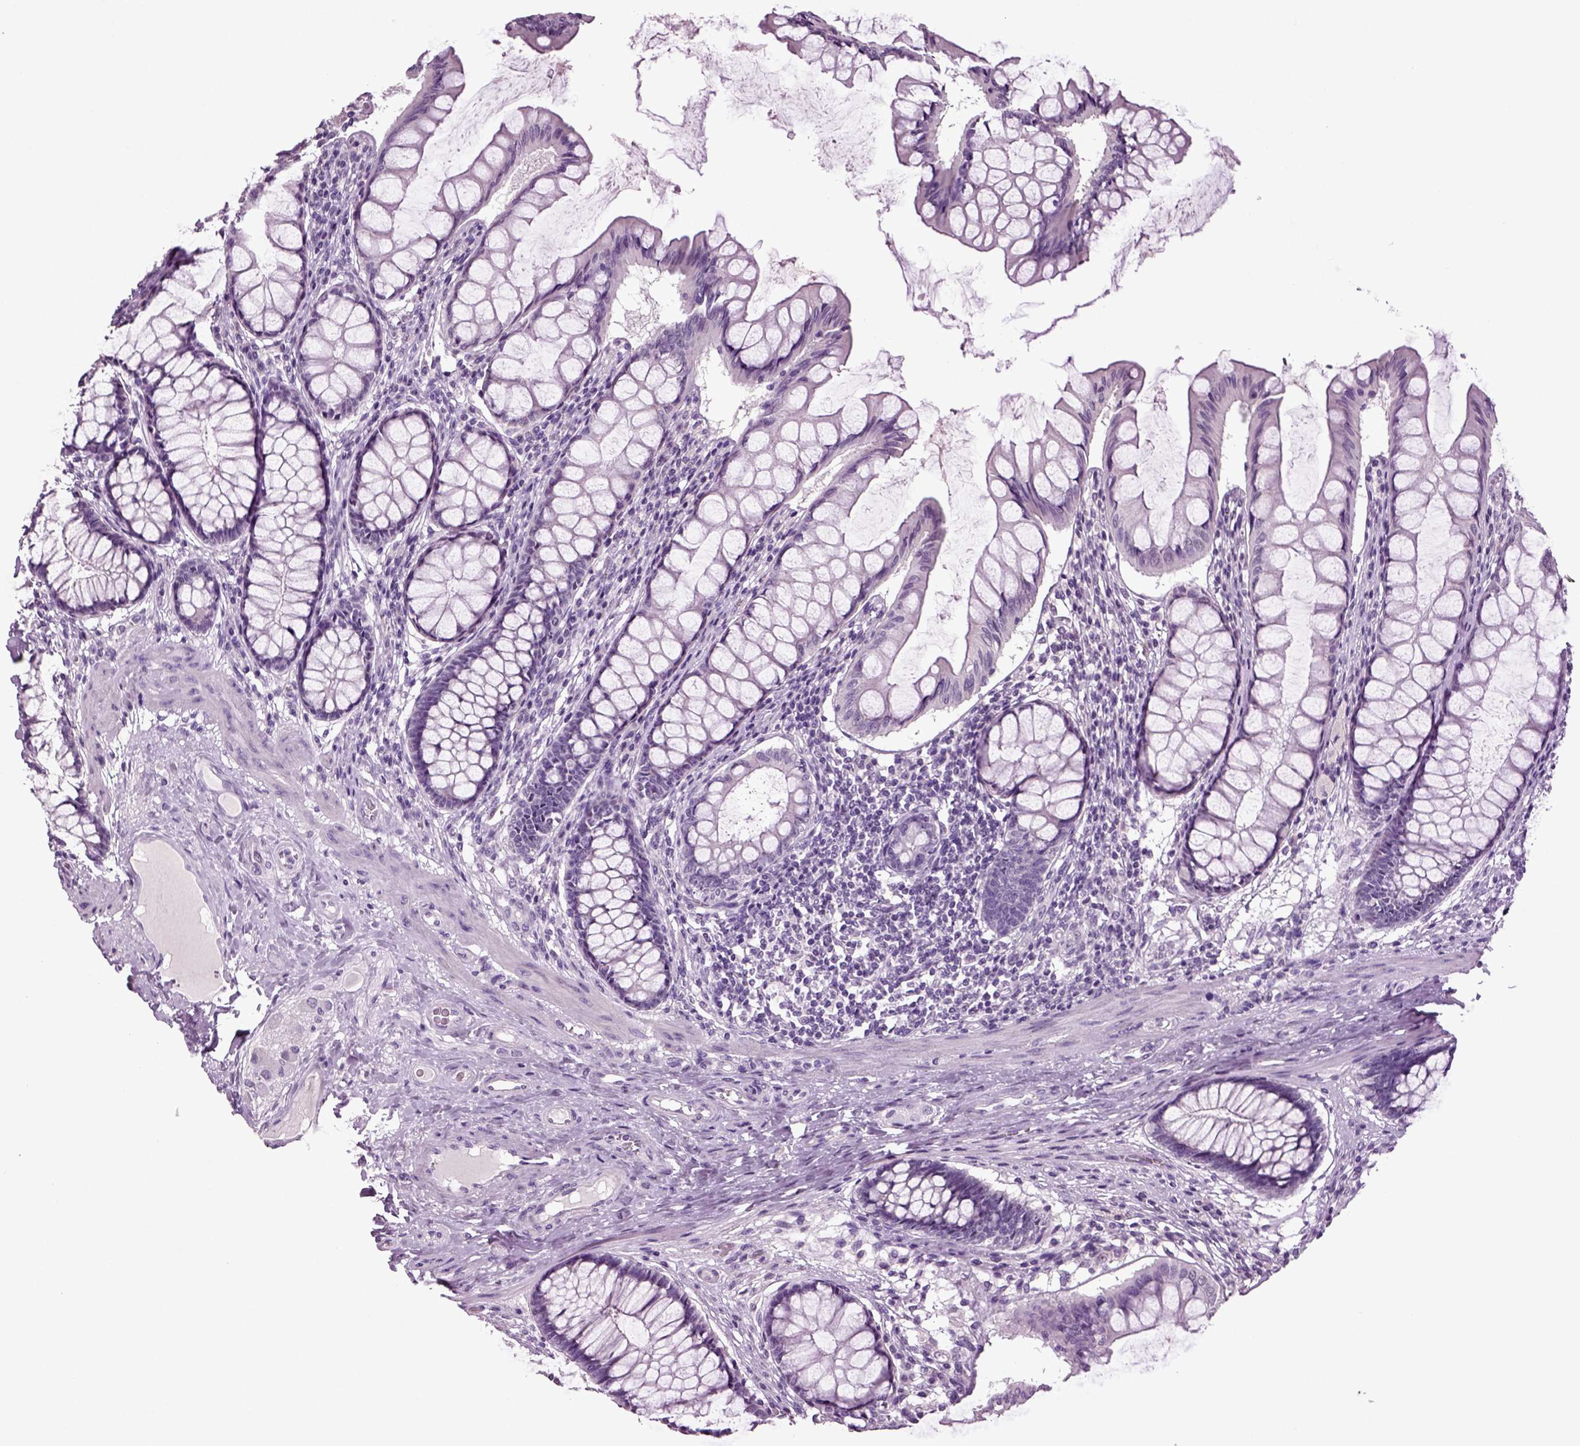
{"staining": {"intensity": "negative", "quantity": "none", "location": "none"}, "tissue": "colon", "cell_type": "Endothelial cells", "image_type": "normal", "snomed": [{"axis": "morphology", "description": "Normal tissue, NOS"}, {"axis": "topography", "description": "Colon"}], "caption": "Endothelial cells are negative for protein expression in normal human colon. (DAB IHC with hematoxylin counter stain).", "gene": "SLC17A6", "patient": {"sex": "female", "age": 65}}